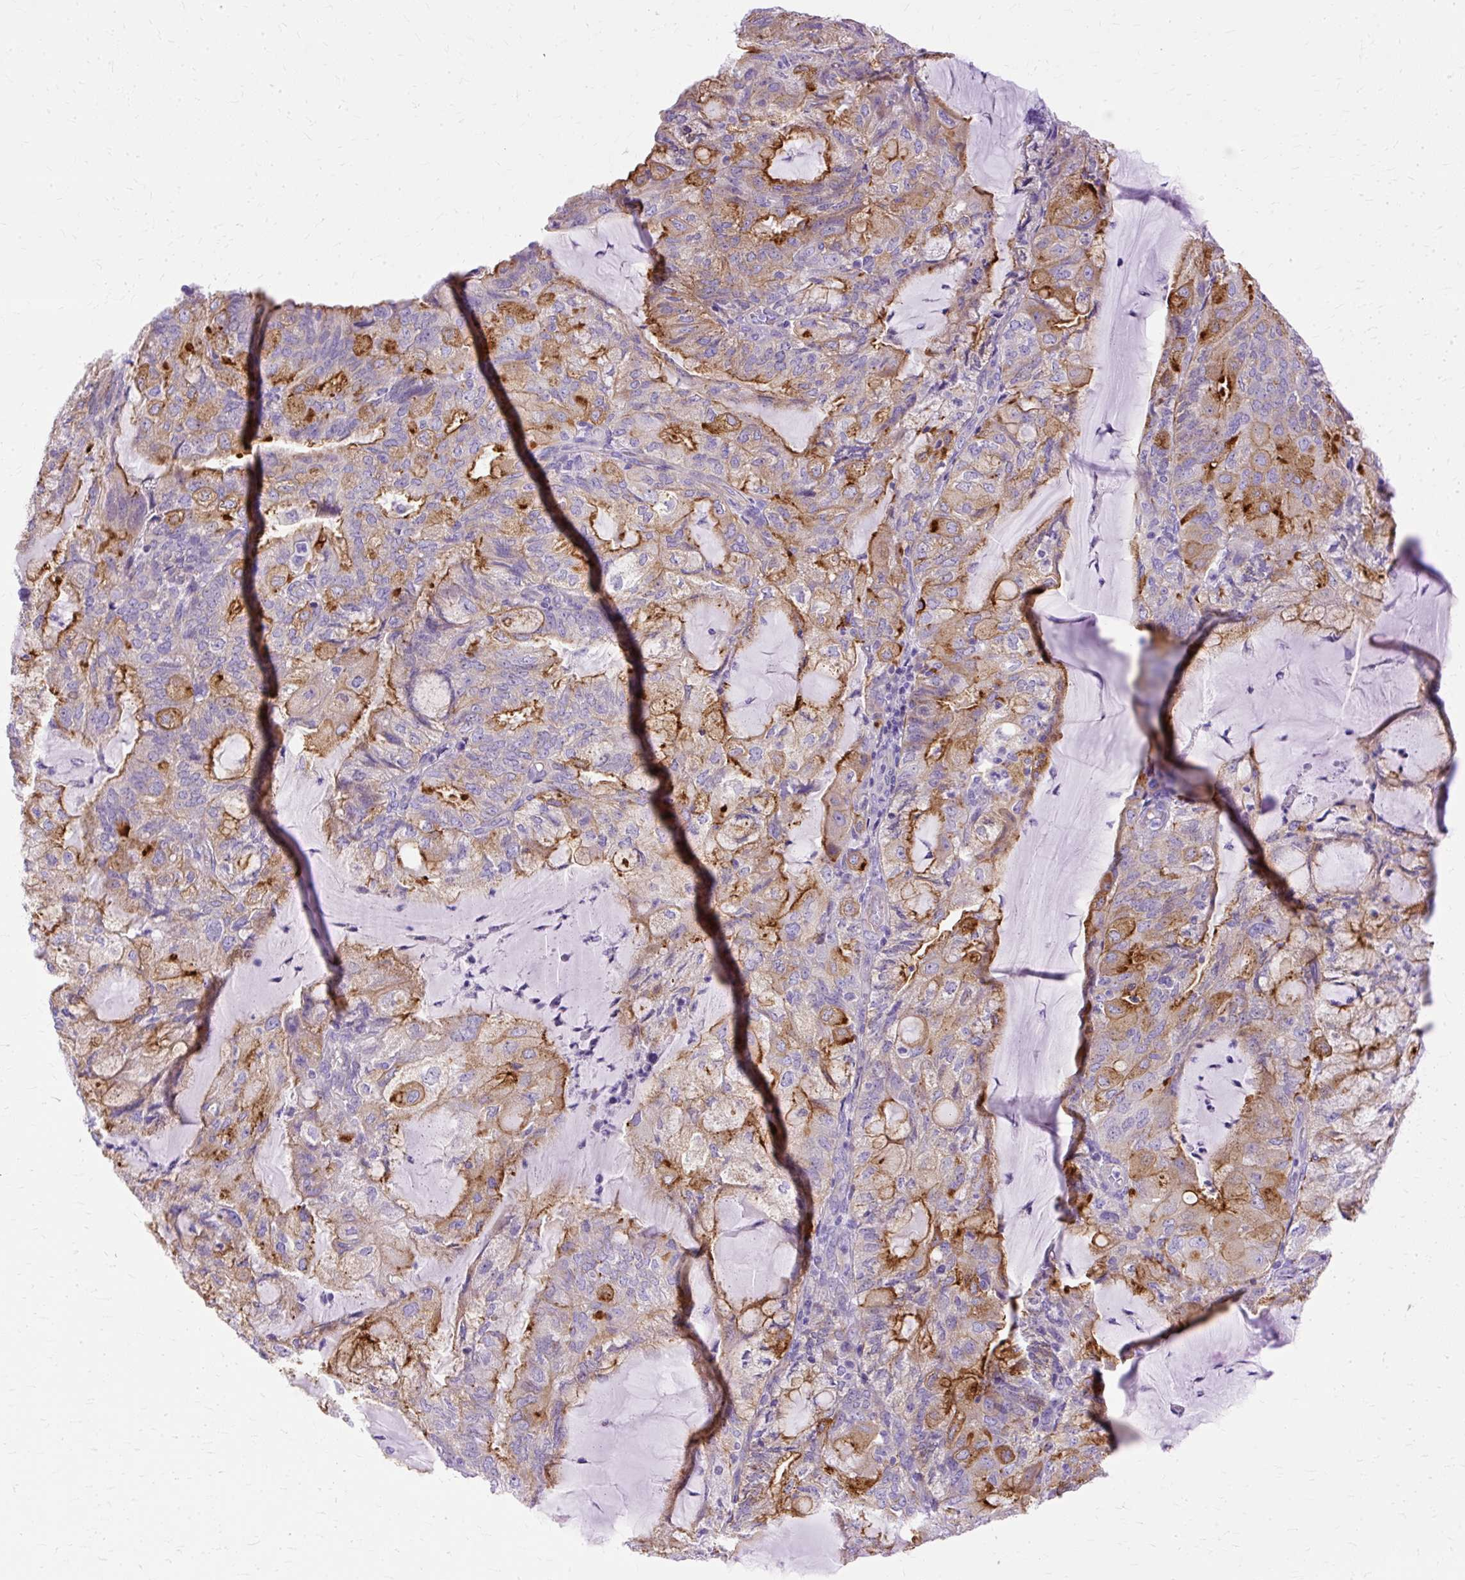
{"staining": {"intensity": "moderate", "quantity": ">75%", "location": "cytoplasmic/membranous"}, "tissue": "endometrial cancer", "cell_type": "Tumor cells", "image_type": "cancer", "snomed": [{"axis": "morphology", "description": "Adenocarcinoma, NOS"}, {"axis": "topography", "description": "Endometrium"}], "caption": "IHC of endometrial adenocarcinoma exhibits medium levels of moderate cytoplasmic/membranous expression in about >75% of tumor cells.", "gene": "MYO6", "patient": {"sex": "female", "age": 81}}